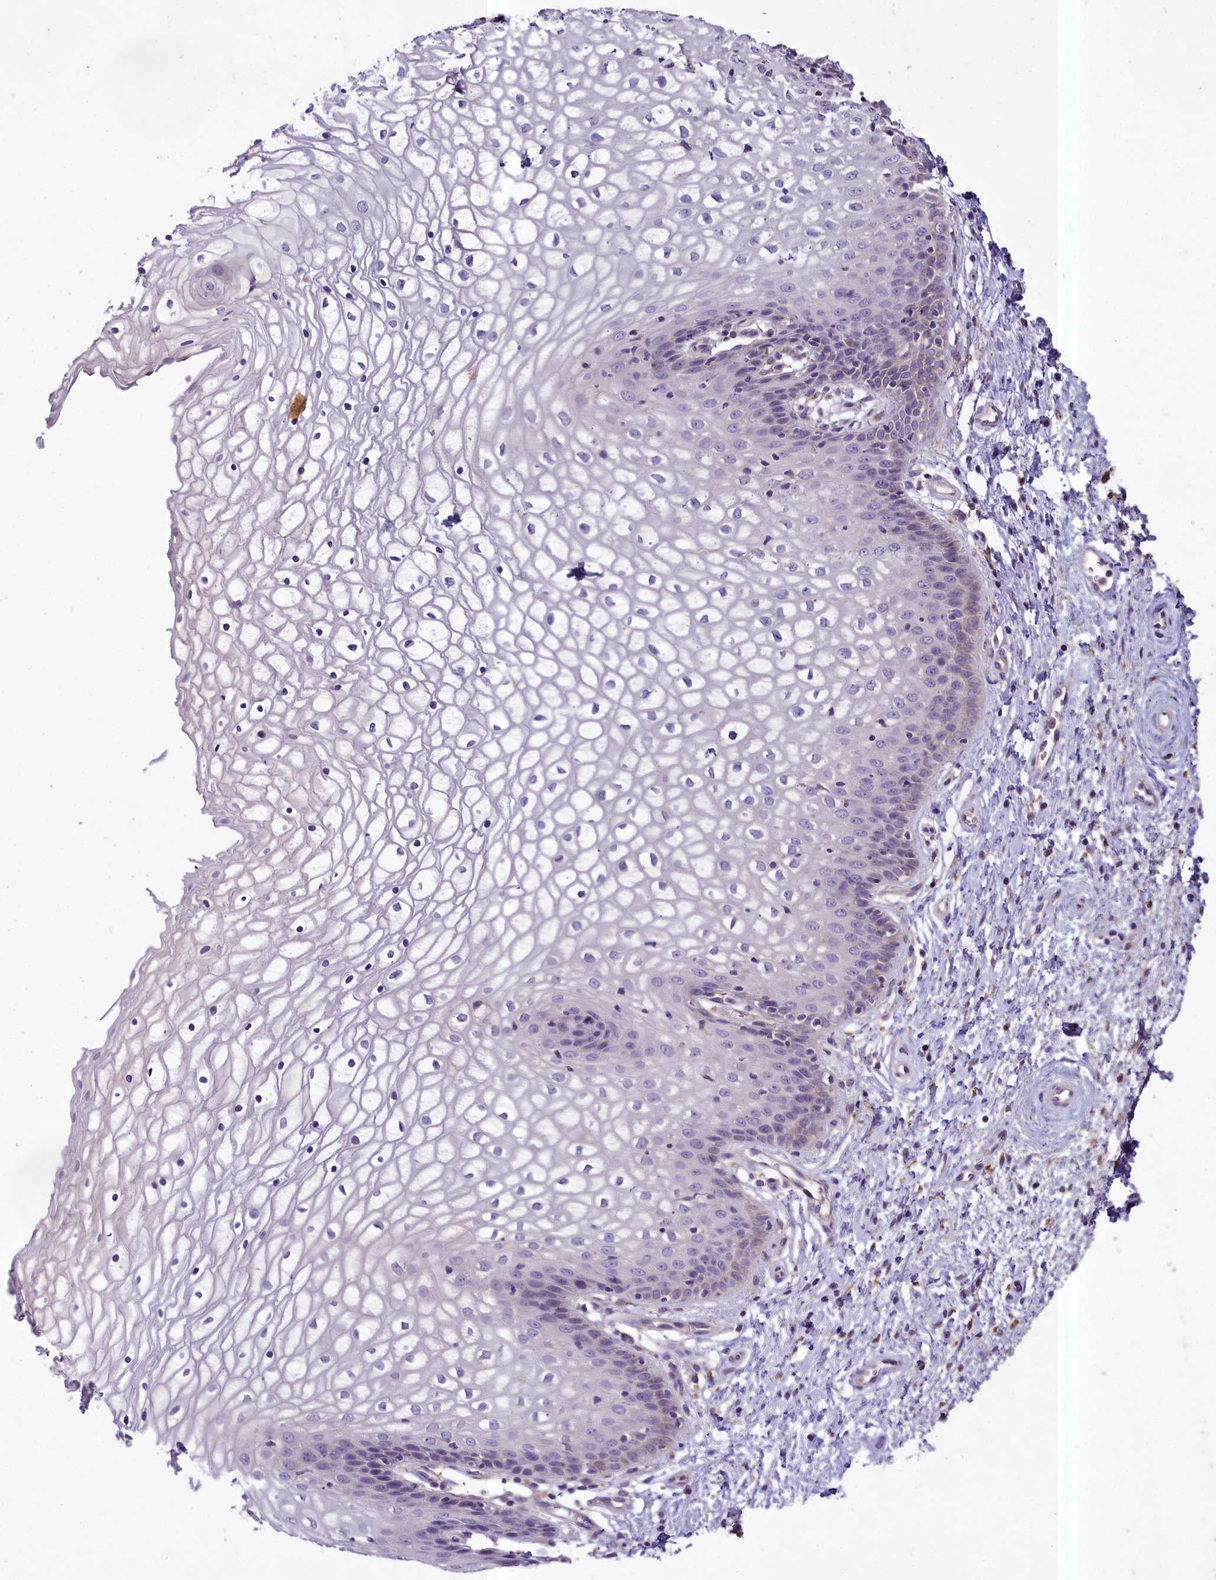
{"staining": {"intensity": "weak", "quantity": "25%-75%", "location": "cytoplasmic/membranous"}, "tissue": "vagina", "cell_type": "Squamous epithelial cells", "image_type": "normal", "snomed": [{"axis": "morphology", "description": "Normal tissue, NOS"}, {"axis": "topography", "description": "Vagina"}], "caption": "Immunohistochemistry (IHC) staining of normal vagina, which reveals low levels of weak cytoplasmic/membranous positivity in approximately 25%-75% of squamous epithelial cells indicating weak cytoplasmic/membranous protein staining. The staining was performed using DAB (brown) for protein detection and nuclei were counterstained in hematoxylin (blue).", "gene": "PEMT", "patient": {"sex": "female", "age": 34}}